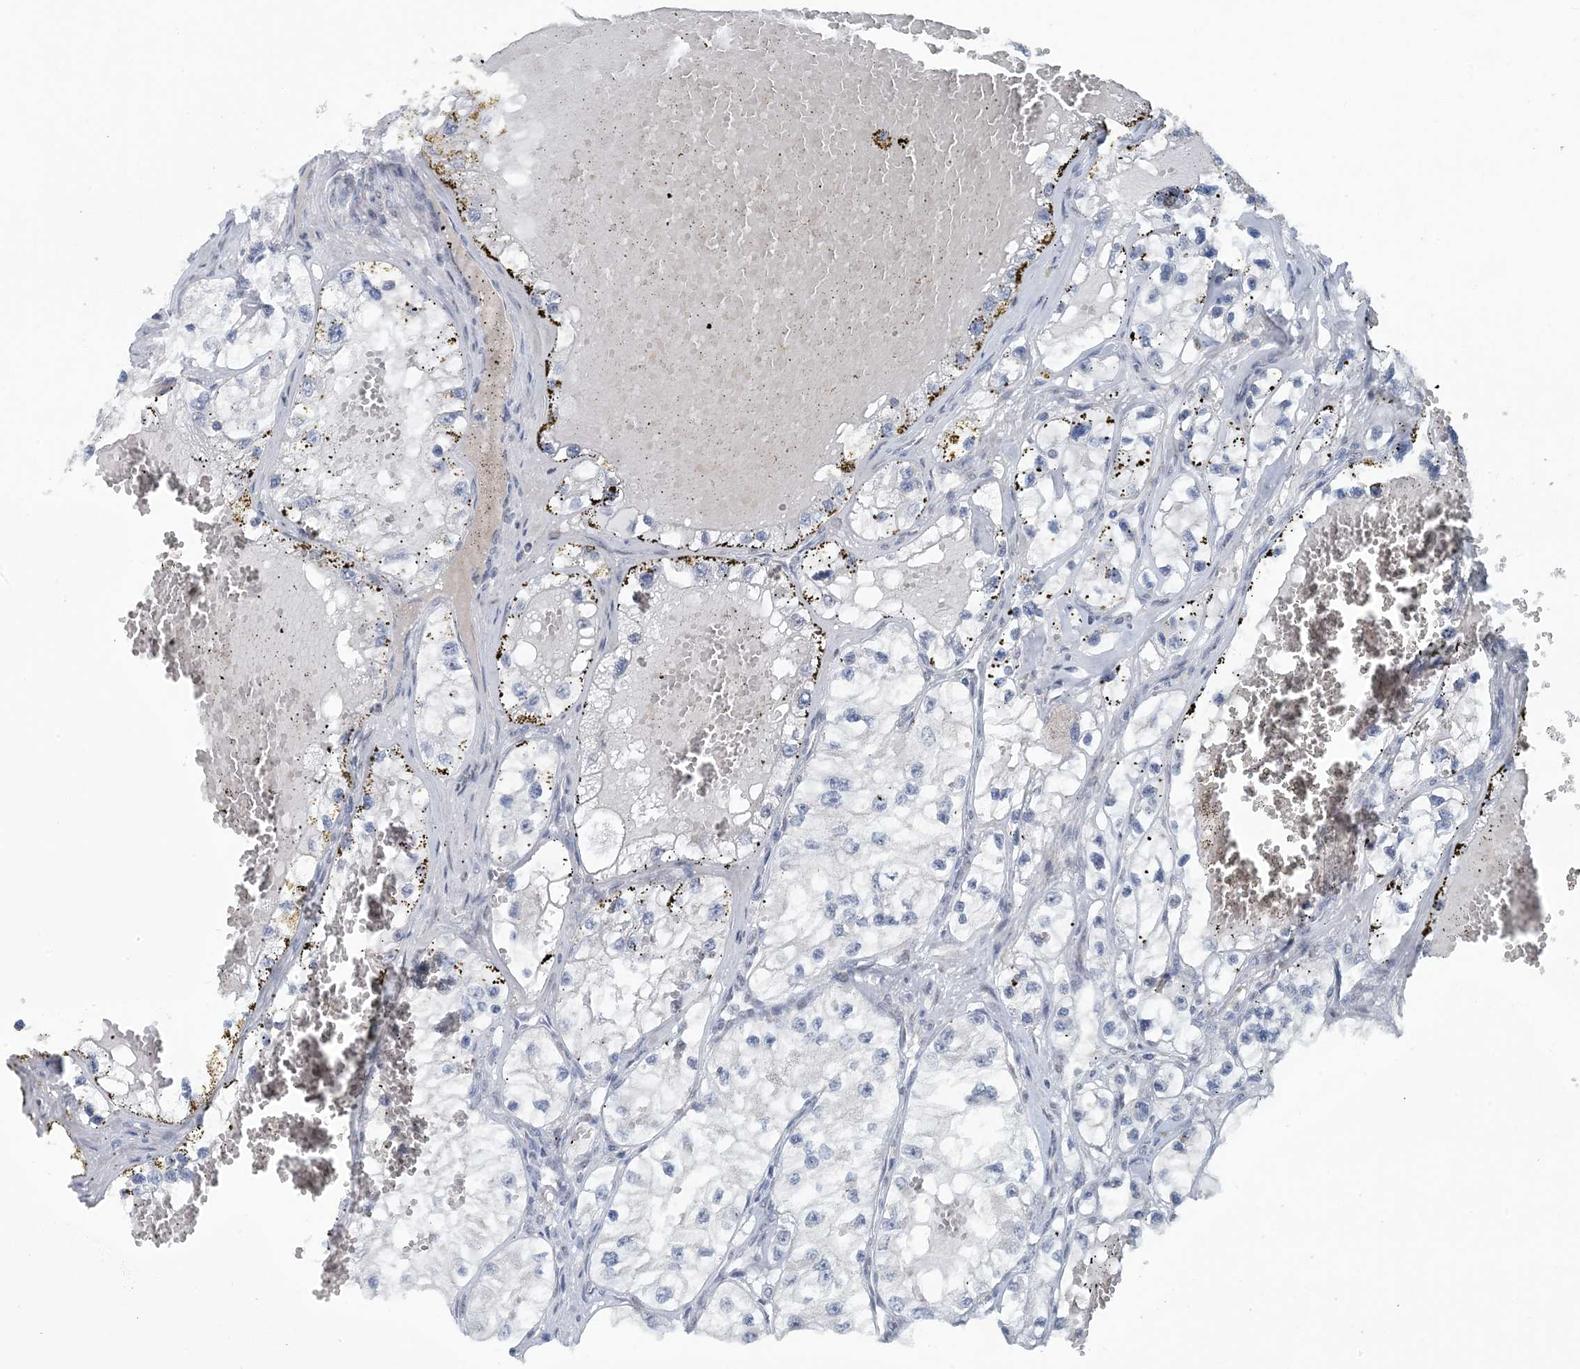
{"staining": {"intensity": "negative", "quantity": "none", "location": "none"}, "tissue": "renal cancer", "cell_type": "Tumor cells", "image_type": "cancer", "snomed": [{"axis": "morphology", "description": "Adenocarcinoma, NOS"}, {"axis": "topography", "description": "Kidney"}], "caption": "The histopathology image shows no significant positivity in tumor cells of adenocarcinoma (renal). (DAB immunohistochemistry visualized using brightfield microscopy, high magnification).", "gene": "MBD2", "patient": {"sex": "female", "age": 57}}